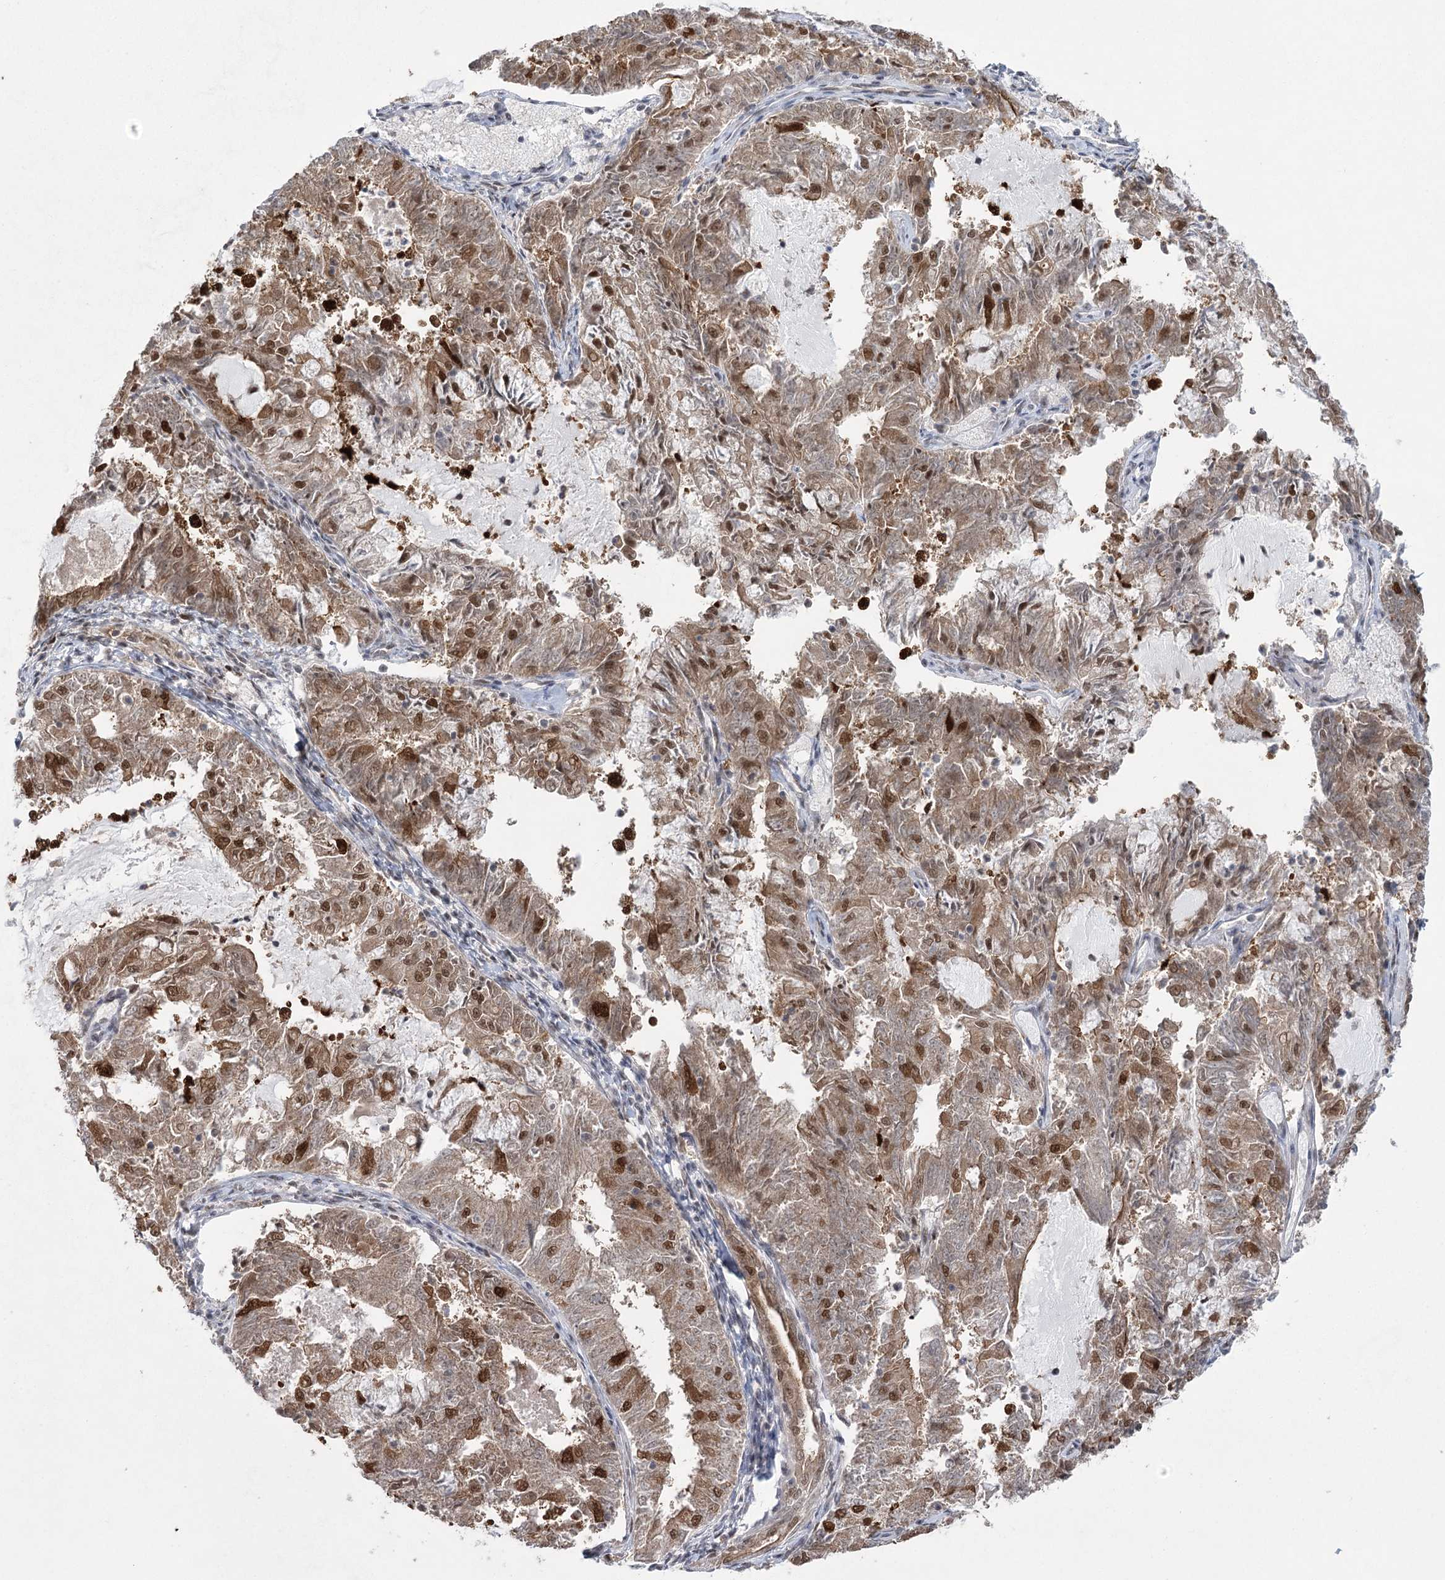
{"staining": {"intensity": "moderate", "quantity": ">75%", "location": "cytoplasmic/membranous,nuclear"}, "tissue": "endometrial cancer", "cell_type": "Tumor cells", "image_type": "cancer", "snomed": [{"axis": "morphology", "description": "Adenocarcinoma, NOS"}, {"axis": "topography", "description": "Endometrium"}], "caption": "An image of endometrial cancer stained for a protein shows moderate cytoplasmic/membranous and nuclear brown staining in tumor cells.", "gene": "ZCCHC8", "patient": {"sex": "female", "age": 57}}